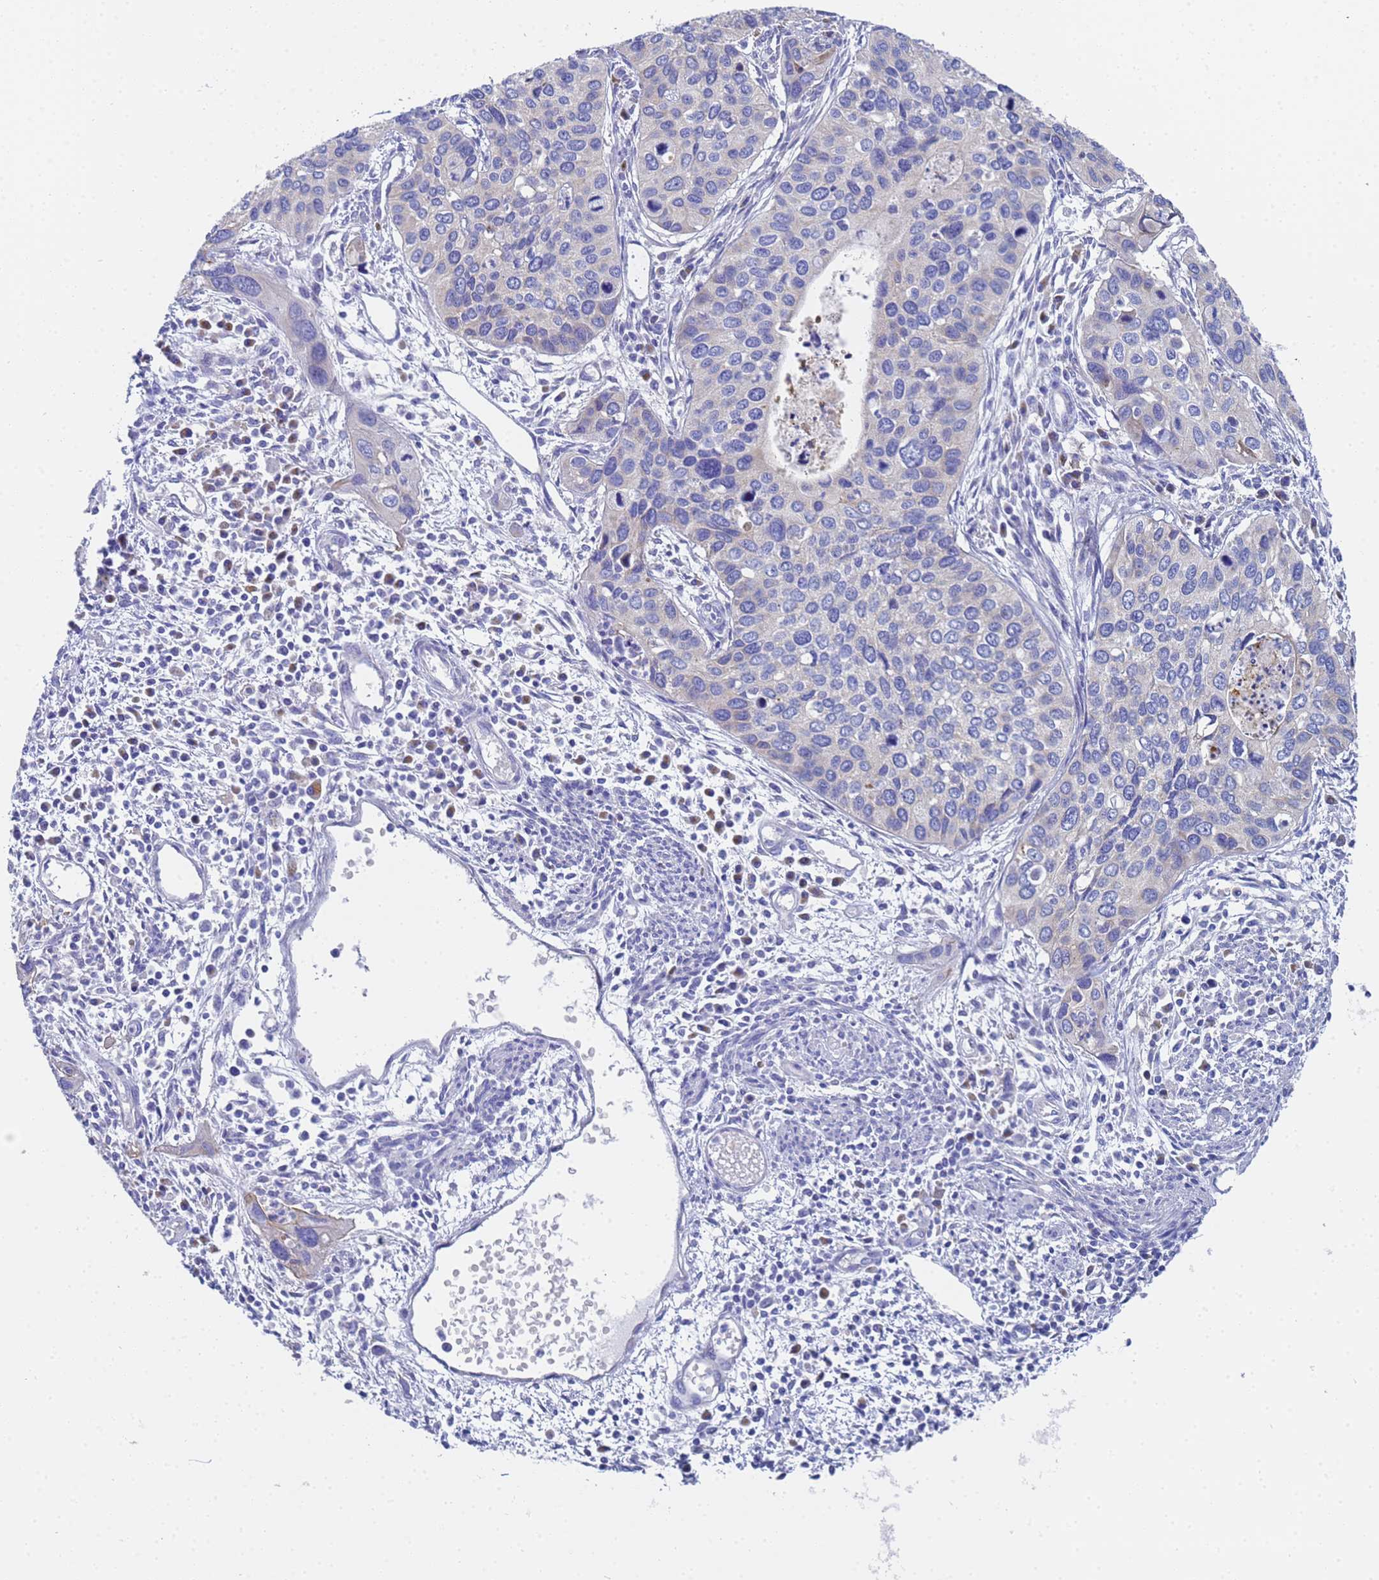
{"staining": {"intensity": "negative", "quantity": "none", "location": "none"}, "tissue": "cervical cancer", "cell_type": "Tumor cells", "image_type": "cancer", "snomed": [{"axis": "morphology", "description": "Squamous cell carcinoma, NOS"}, {"axis": "topography", "description": "Cervix"}], "caption": "Immunohistochemistry of human cervical cancer (squamous cell carcinoma) displays no positivity in tumor cells. The staining was performed using DAB to visualize the protein expression in brown, while the nuclei were stained in blue with hematoxylin (Magnification: 20x).", "gene": "TM4SF4", "patient": {"sex": "female", "age": 55}}